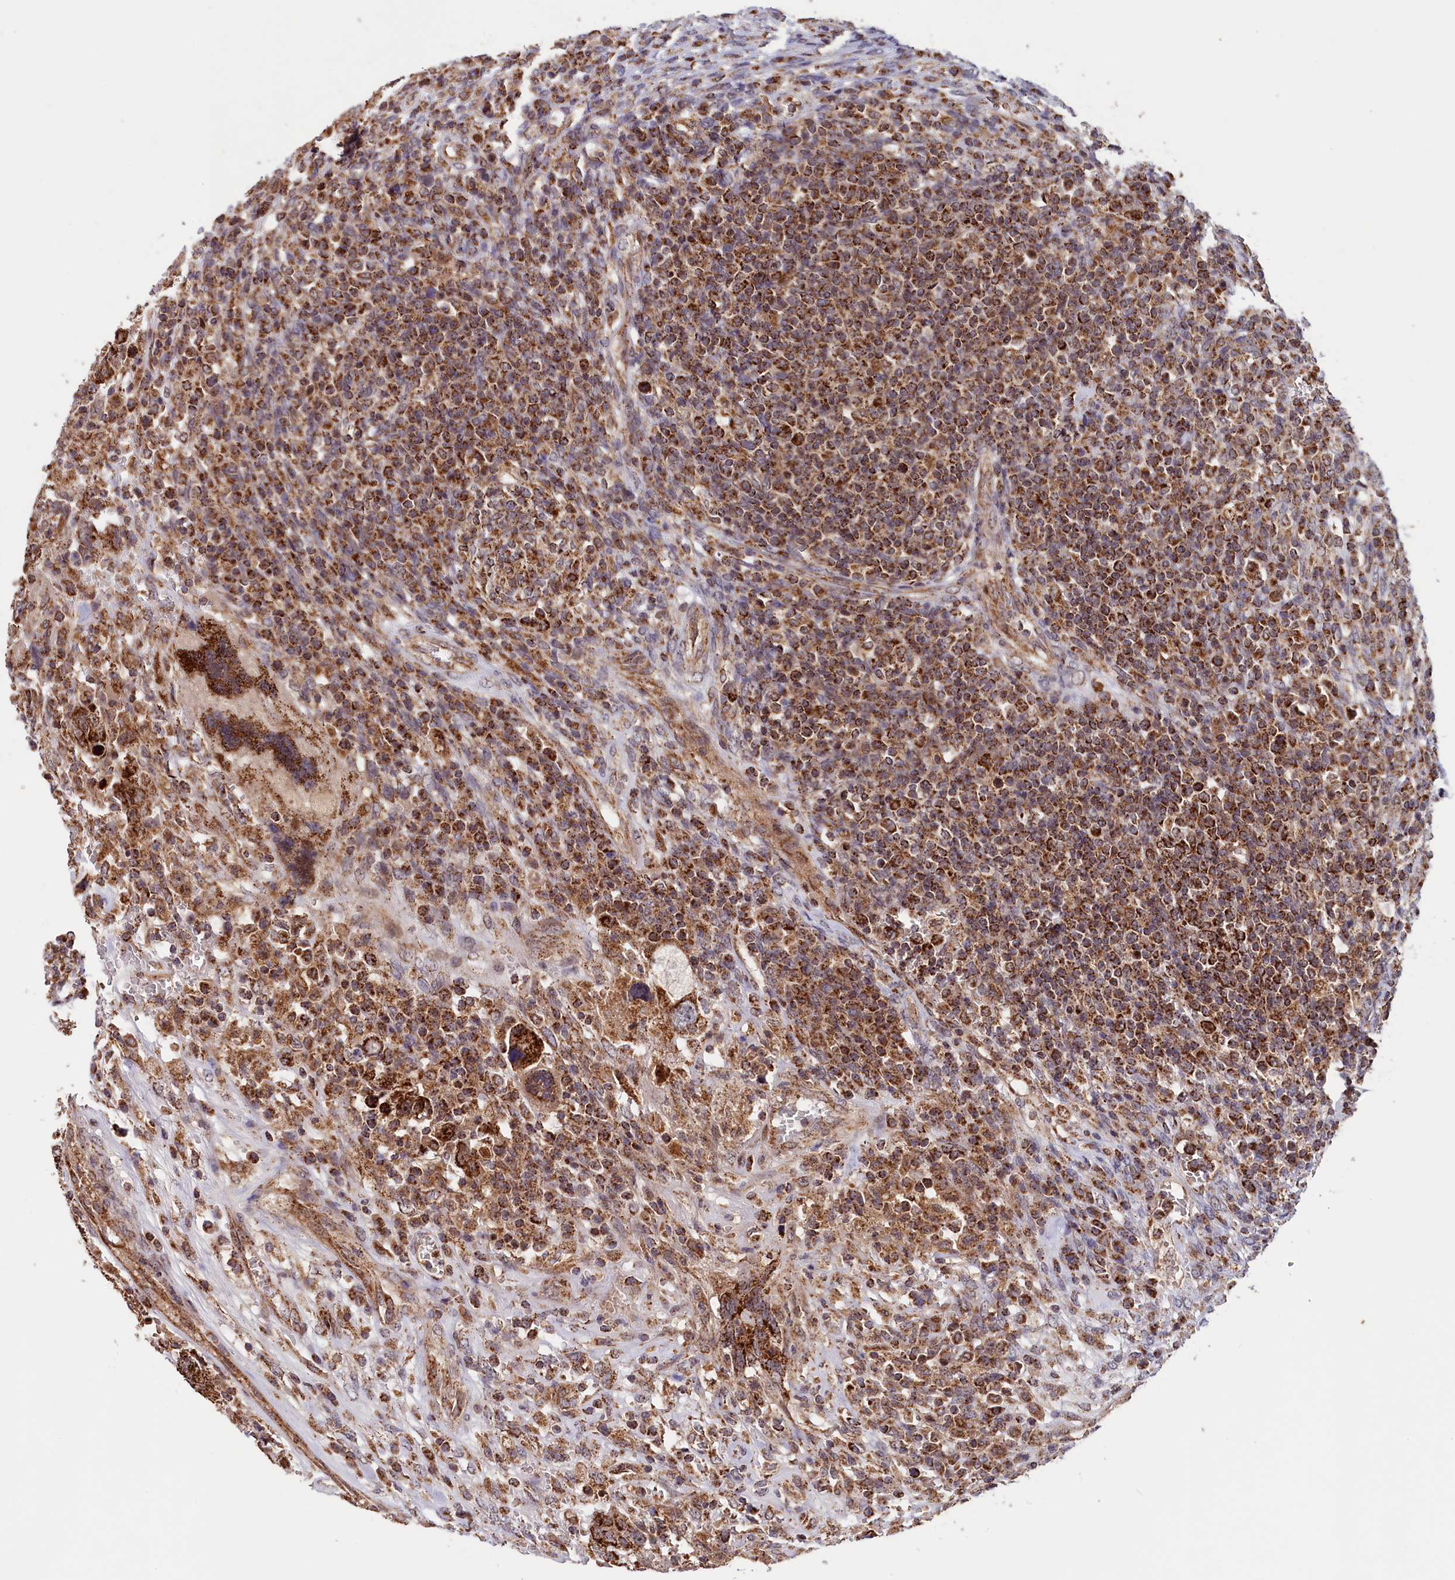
{"staining": {"intensity": "strong", "quantity": ">75%", "location": "cytoplasmic/membranous"}, "tissue": "testis cancer", "cell_type": "Tumor cells", "image_type": "cancer", "snomed": [{"axis": "morphology", "description": "Carcinoma, Embryonal, NOS"}, {"axis": "topography", "description": "Testis"}], "caption": "Tumor cells reveal strong cytoplasmic/membranous positivity in approximately >75% of cells in testis embryonal carcinoma.", "gene": "DUS3L", "patient": {"sex": "male", "age": 26}}